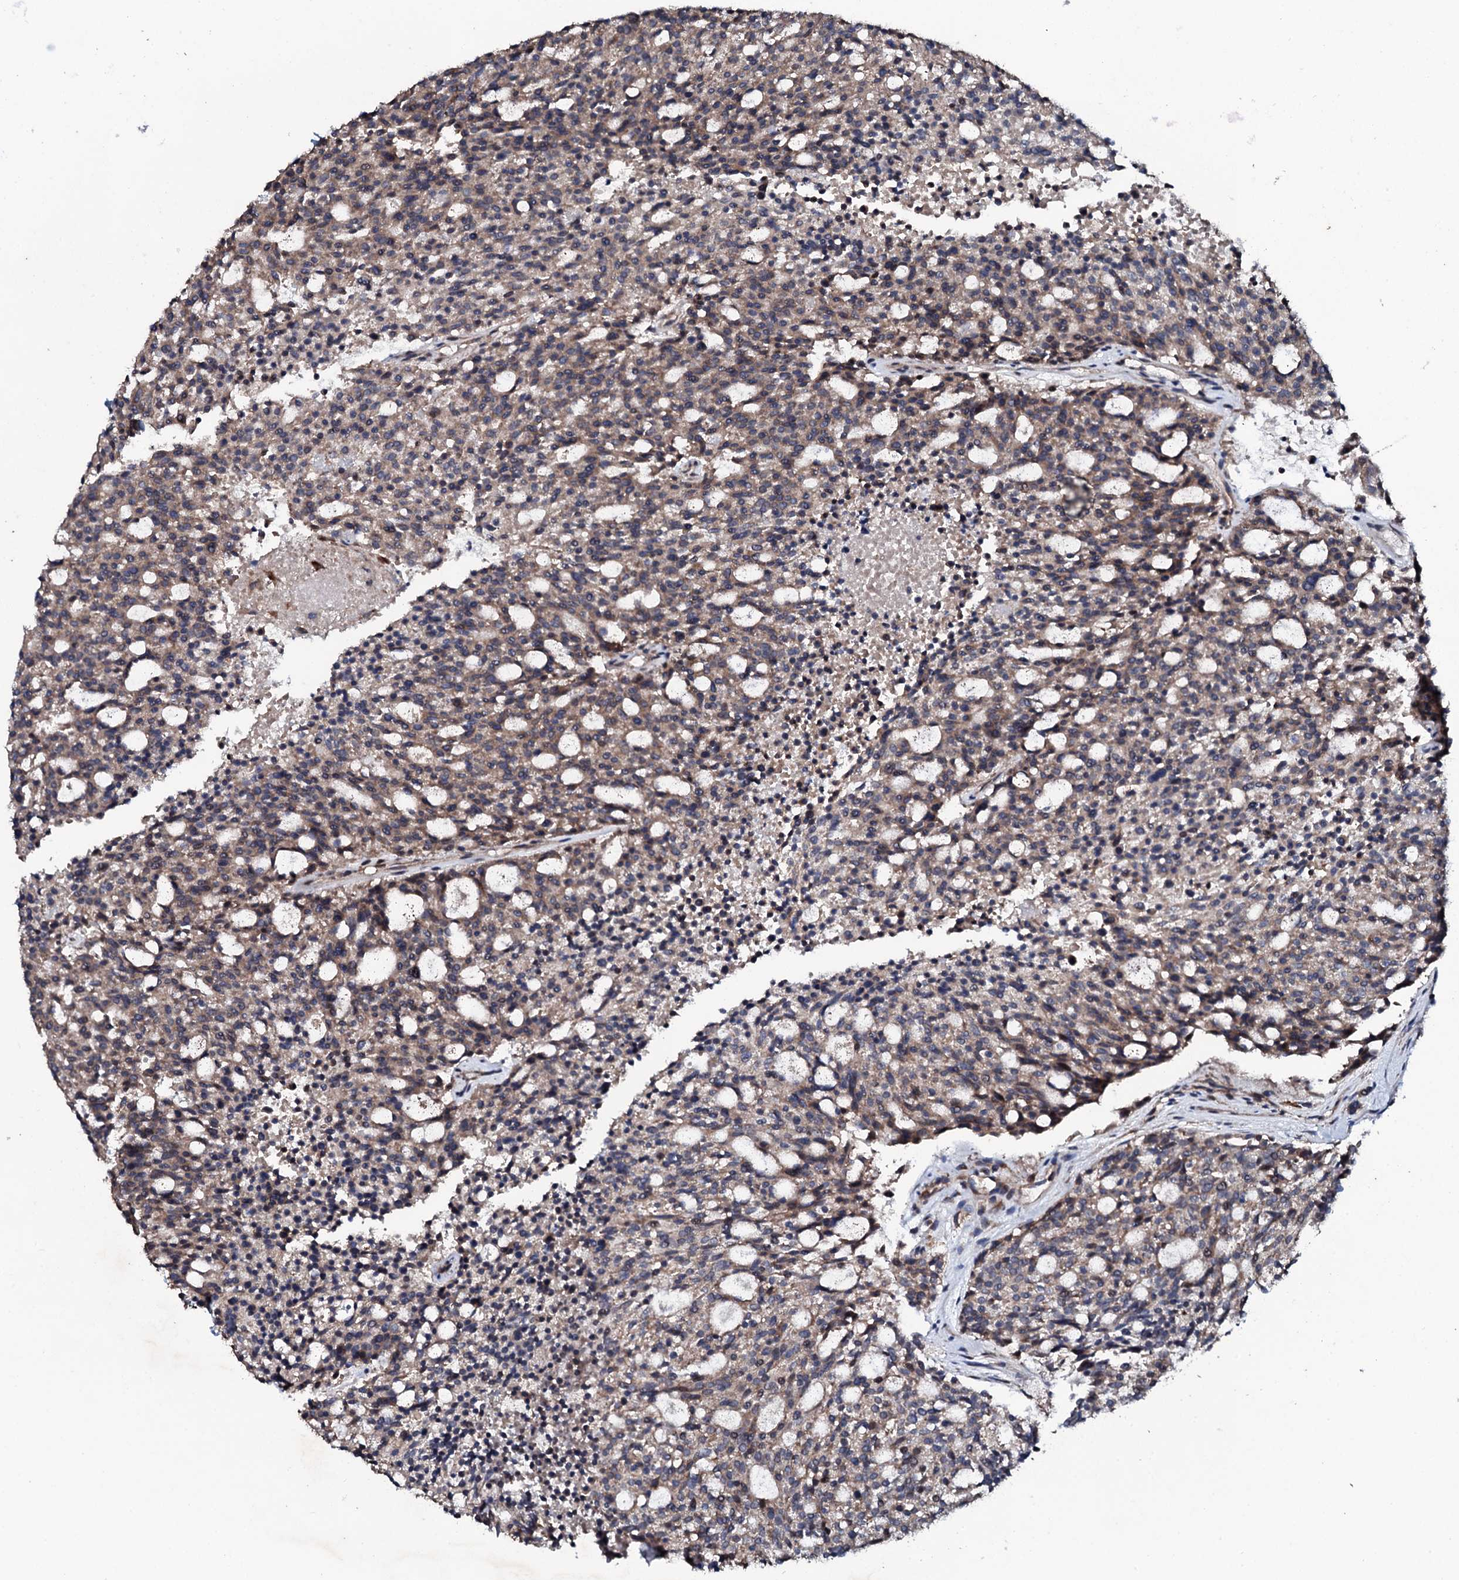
{"staining": {"intensity": "weak", "quantity": ">75%", "location": "cytoplasmic/membranous"}, "tissue": "carcinoid", "cell_type": "Tumor cells", "image_type": "cancer", "snomed": [{"axis": "morphology", "description": "Carcinoid, malignant, NOS"}, {"axis": "topography", "description": "Pancreas"}], "caption": "High-power microscopy captured an IHC image of carcinoid, revealing weak cytoplasmic/membranous positivity in about >75% of tumor cells.", "gene": "FAM111A", "patient": {"sex": "female", "age": 54}}